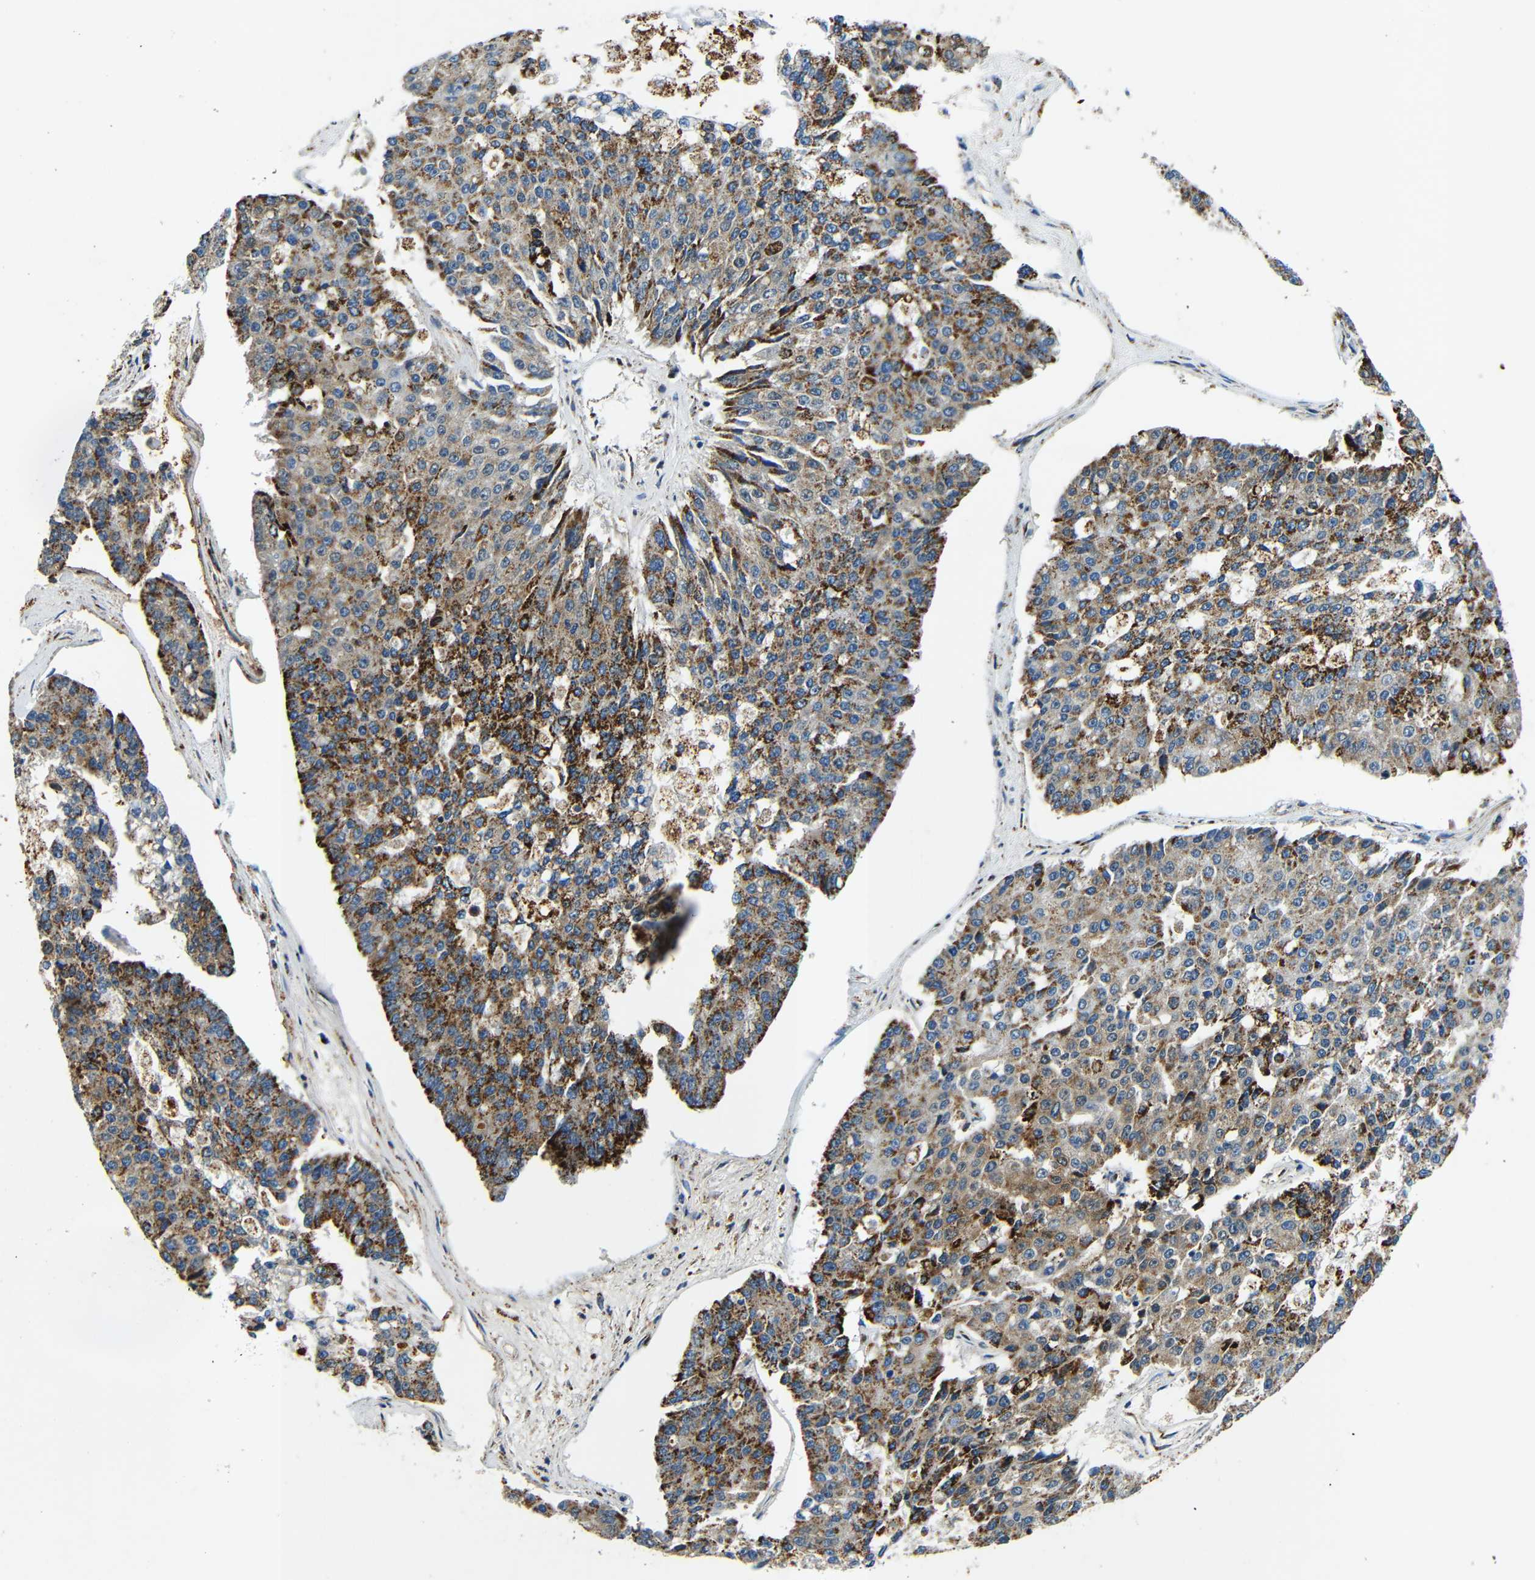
{"staining": {"intensity": "strong", "quantity": "25%-75%", "location": "cytoplasmic/membranous"}, "tissue": "pancreatic cancer", "cell_type": "Tumor cells", "image_type": "cancer", "snomed": [{"axis": "morphology", "description": "Adenocarcinoma, NOS"}, {"axis": "topography", "description": "Pancreas"}], "caption": "Adenocarcinoma (pancreatic) stained for a protein exhibits strong cytoplasmic/membranous positivity in tumor cells.", "gene": "GALNT18", "patient": {"sex": "male", "age": 50}}